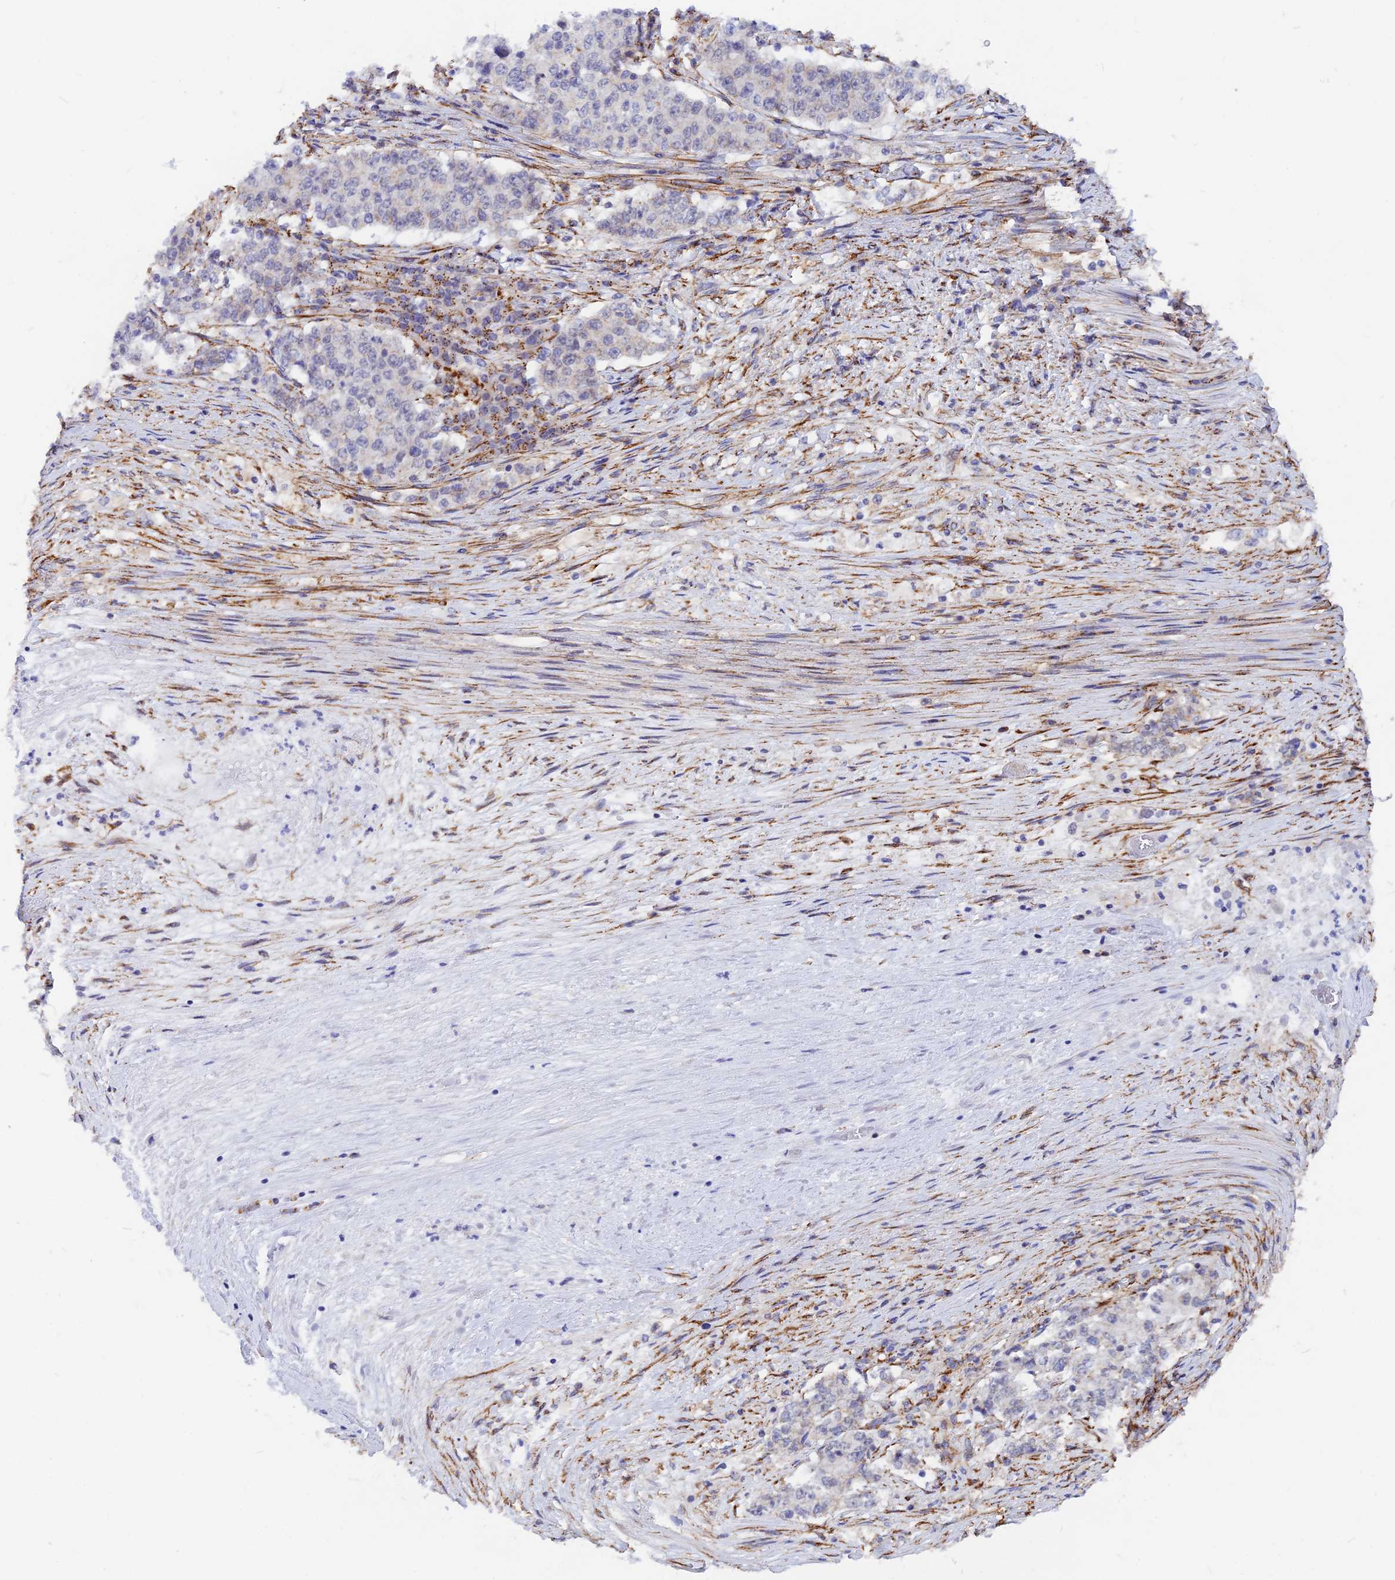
{"staining": {"intensity": "negative", "quantity": "none", "location": "none"}, "tissue": "stomach cancer", "cell_type": "Tumor cells", "image_type": "cancer", "snomed": [{"axis": "morphology", "description": "Adenocarcinoma, NOS"}, {"axis": "topography", "description": "Stomach"}], "caption": "Image shows no significant protein expression in tumor cells of stomach adenocarcinoma. Brightfield microscopy of IHC stained with DAB (brown) and hematoxylin (blue), captured at high magnification.", "gene": "VSTM2L", "patient": {"sex": "male", "age": 59}}